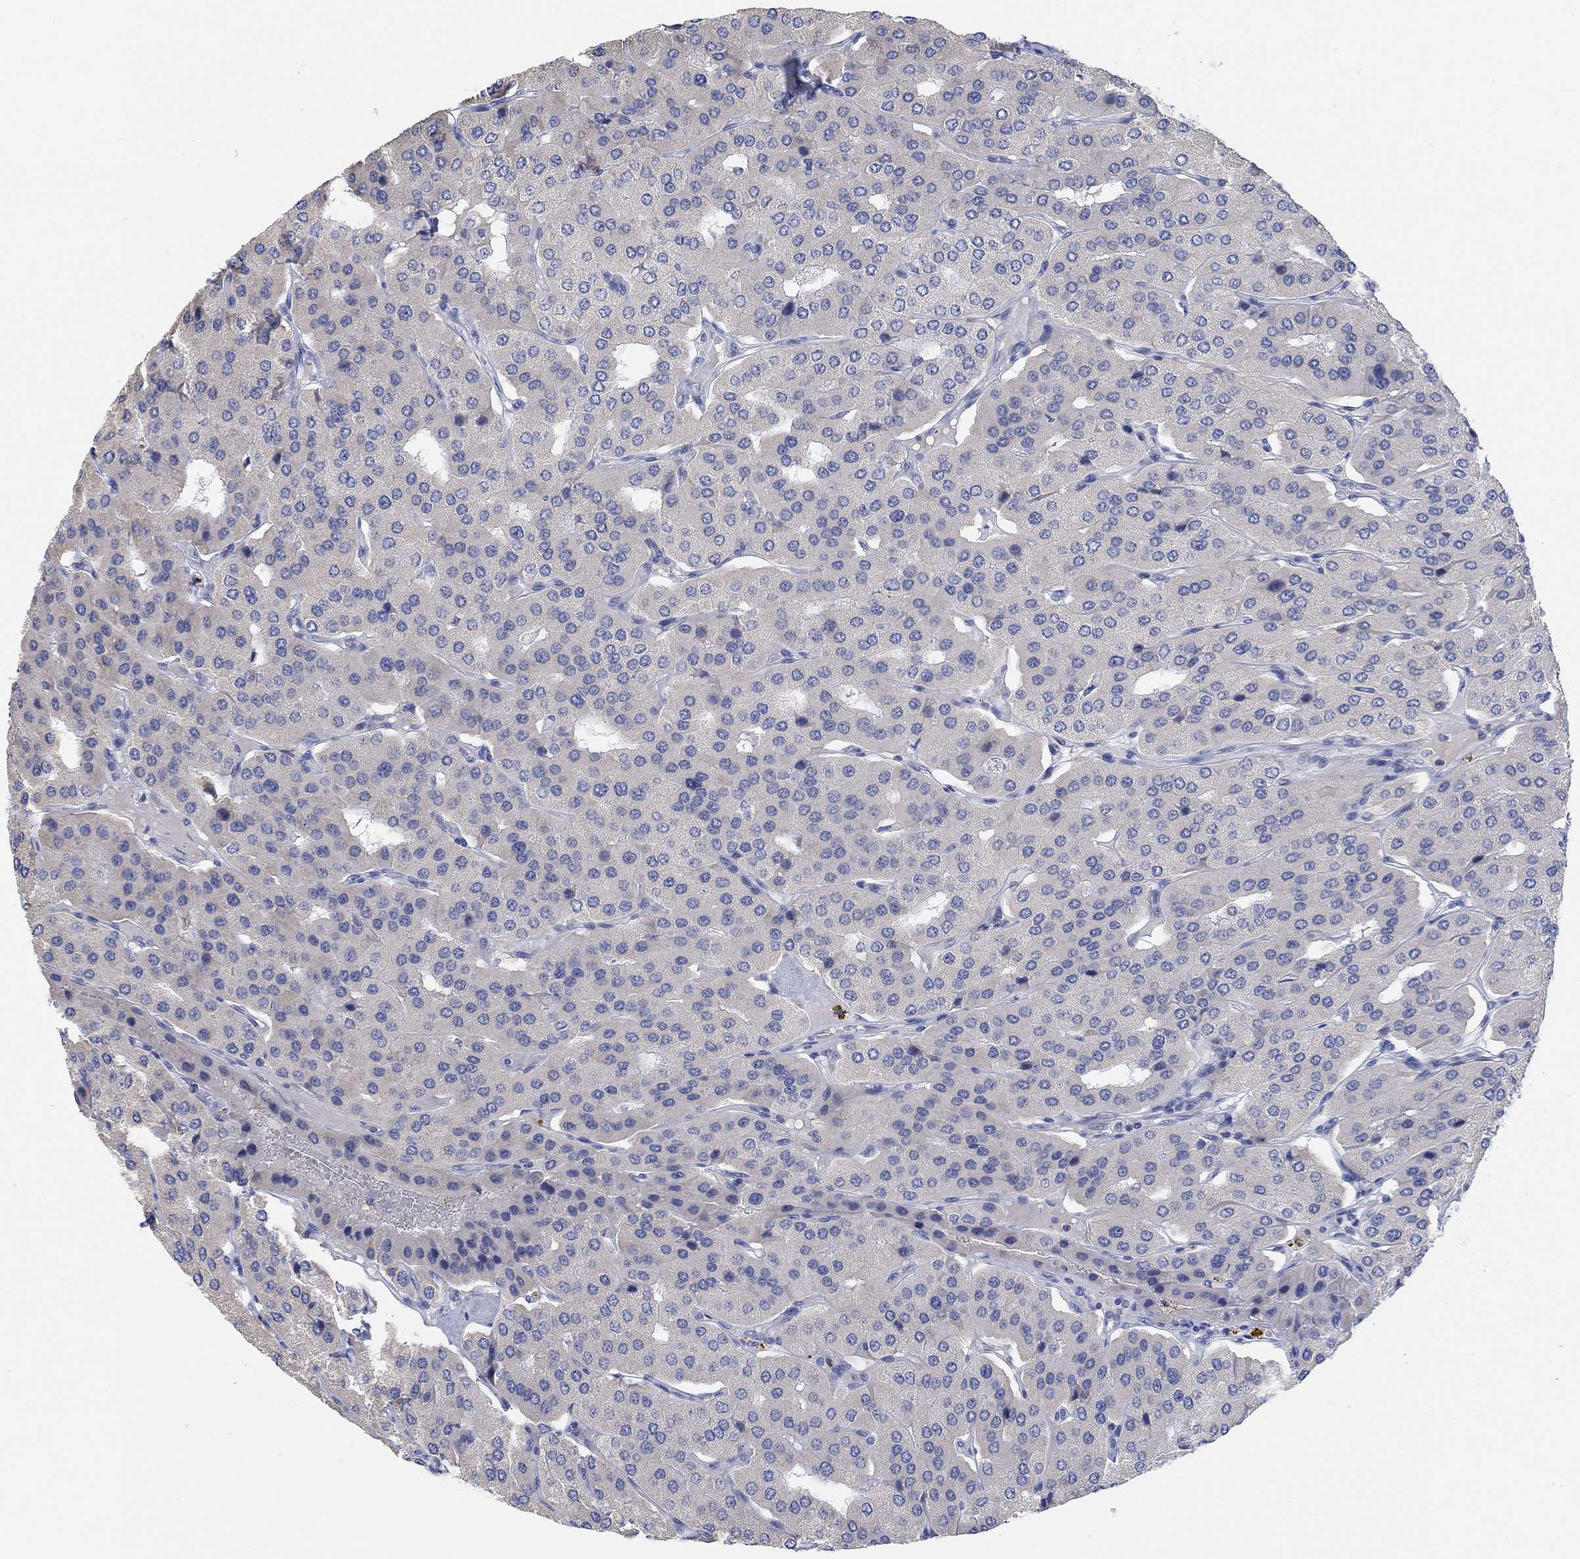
{"staining": {"intensity": "negative", "quantity": "none", "location": "none"}, "tissue": "parathyroid gland", "cell_type": "Glandular cells", "image_type": "normal", "snomed": [{"axis": "morphology", "description": "Normal tissue, NOS"}, {"axis": "morphology", "description": "Adenoma, NOS"}, {"axis": "topography", "description": "Parathyroid gland"}], "caption": "There is no significant positivity in glandular cells of parathyroid gland.", "gene": "ATP6V1E2", "patient": {"sex": "female", "age": 86}}